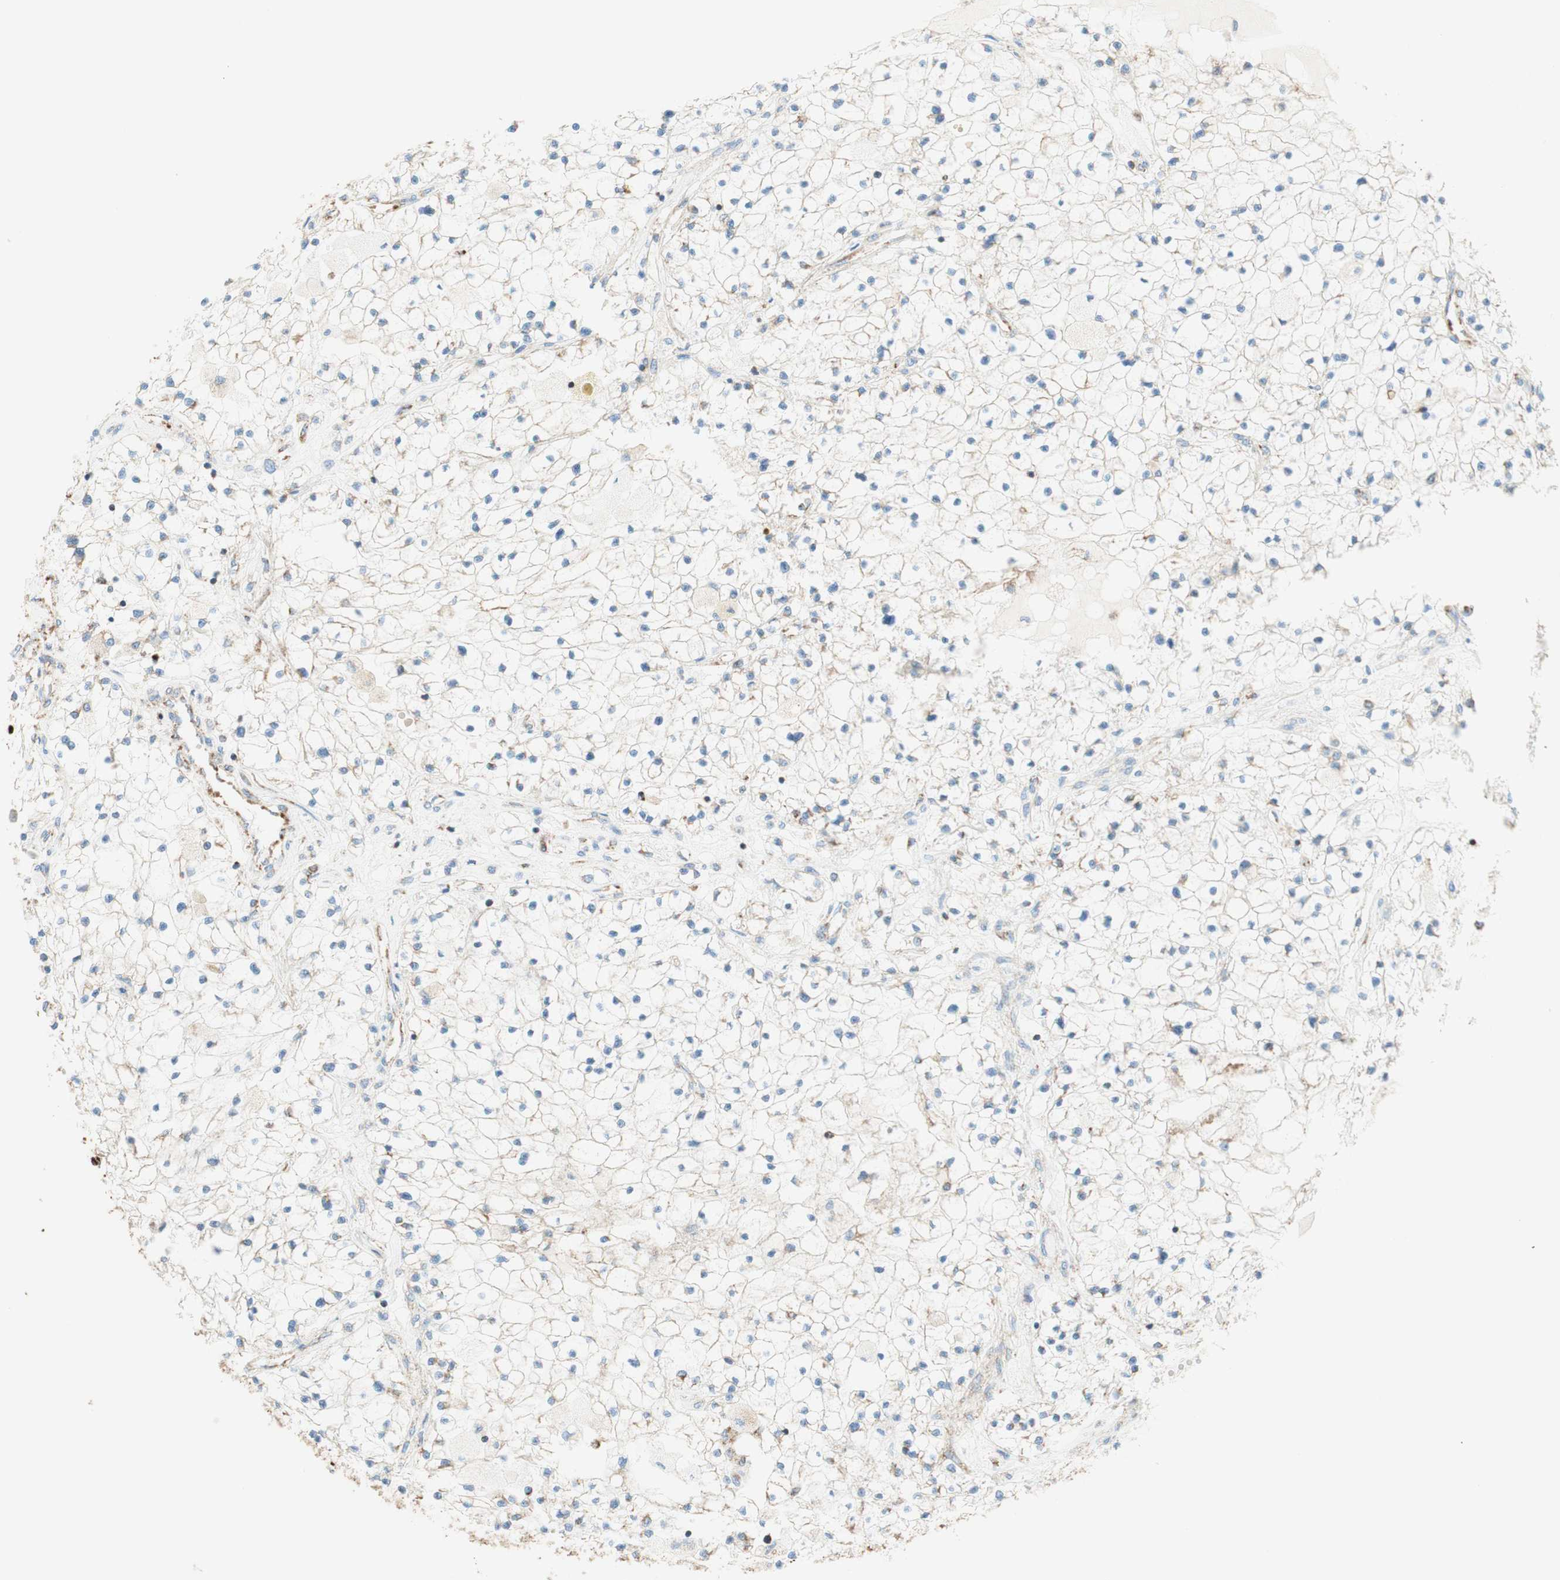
{"staining": {"intensity": "weak", "quantity": "<25%", "location": "cytoplasmic/membranous"}, "tissue": "renal cancer", "cell_type": "Tumor cells", "image_type": "cancer", "snomed": [{"axis": "morphology", "description": "Adenocarcinoma, NOS"}, {"axis": "topography", "description": "Kidney"}], "caption": "IHC histopathology image of renal cancer (adenocarcinoma) stained for a protein (brown), which shows no positivity in tumor cells.", "gene": "TOMM20", "patient": {"sex": "male", "age": 68}}